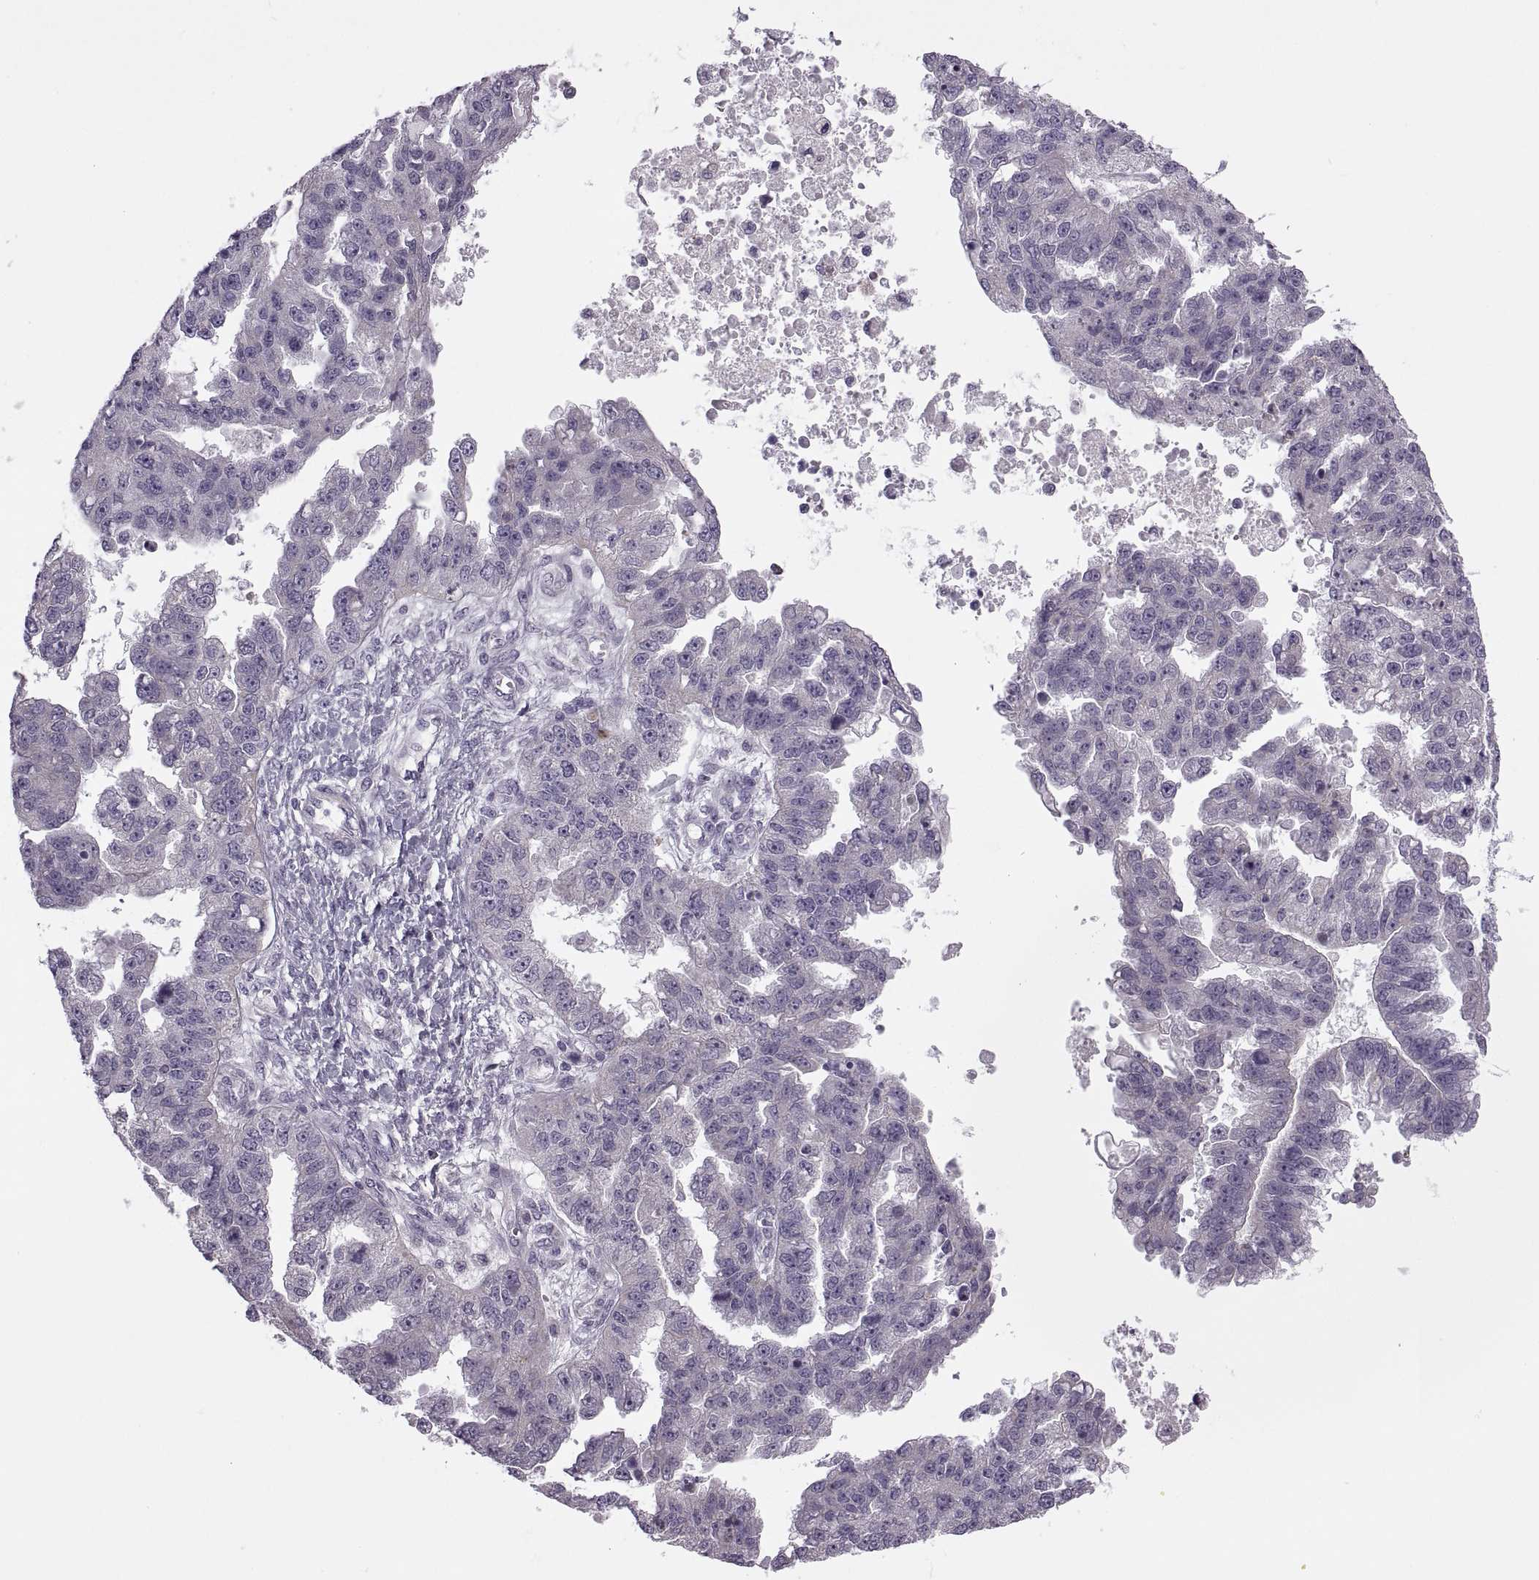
{"staining": {"intensity": "negative", "quantity": "none", "location": "none"}, "tissue": "ovarian cancer", "cell_type": "Tumor cells", "image_type": "cancer", "snomed": [{"axis": "morphology", "description": "Cystadenocarcinoma, serous, NOS"}, {"axis": "topography", "description": "Ovary"}], "caption": "This is an immunohistochemistry (IHC) image of serous cystadenocarcinoma (ovarian). There is no staining in tumor cells.", "gene": "RIPK4", "patient": {"sex": "female", "age": 58}}